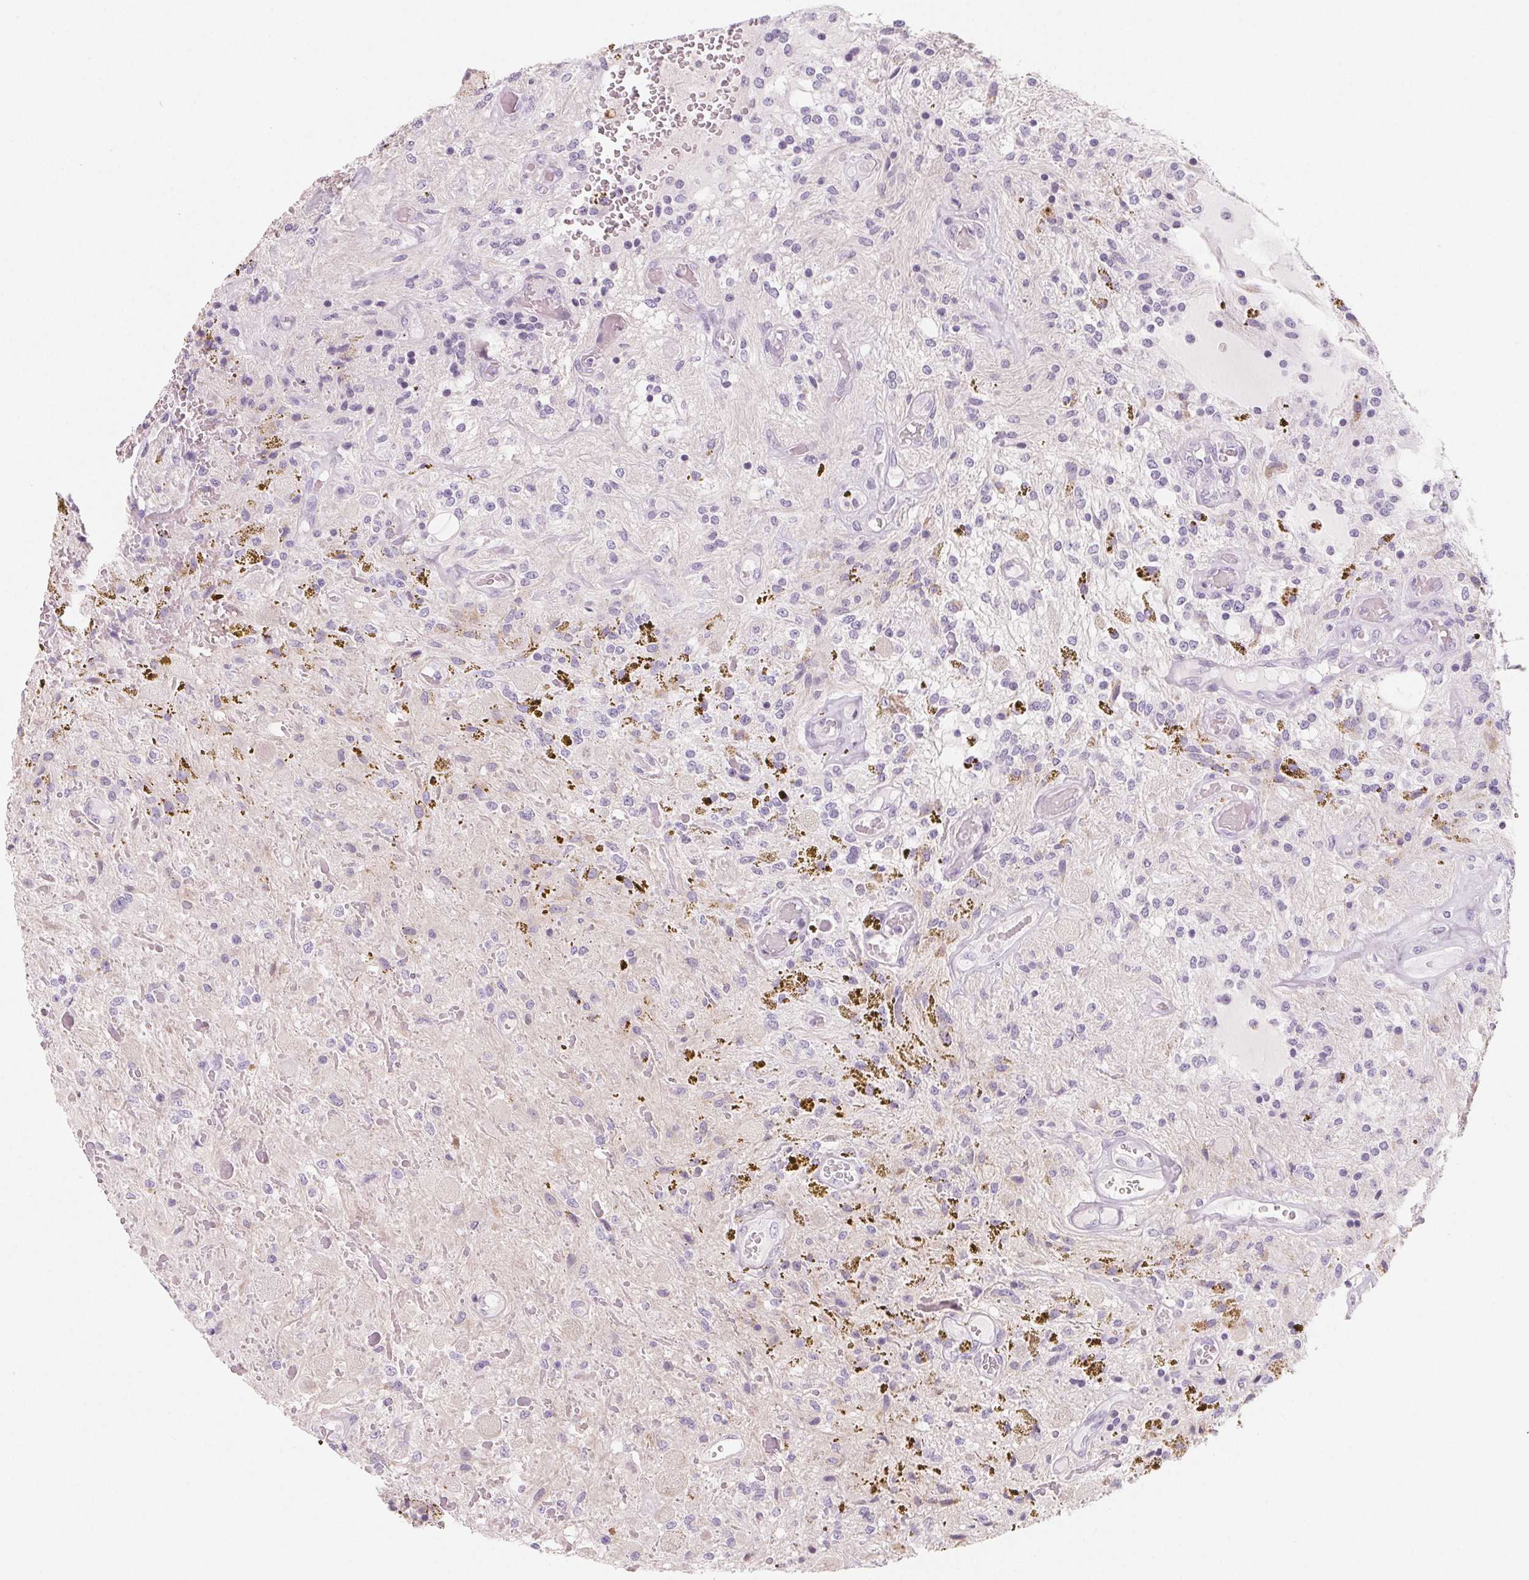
{"staining": {"intensity": "negative", "quantity": "none", "location": "none"}, "tissue": "glioma", "cell_type": "Tumor cells", "image_type": "cancer", "snomed": [{"axis": "morphology", "description": "Glioma, malignant, Low grade"}, {"axis": "topography", "description": "Cerebellum"}], "caption": "Immunohistochemistry photomicrograph of malignant low-grade glioma stained for a protein (brown), which demonstrates no positivity in tumor cells.", "gene": "SH3GL2", "patient": {"sex": "female", "age": 14}}